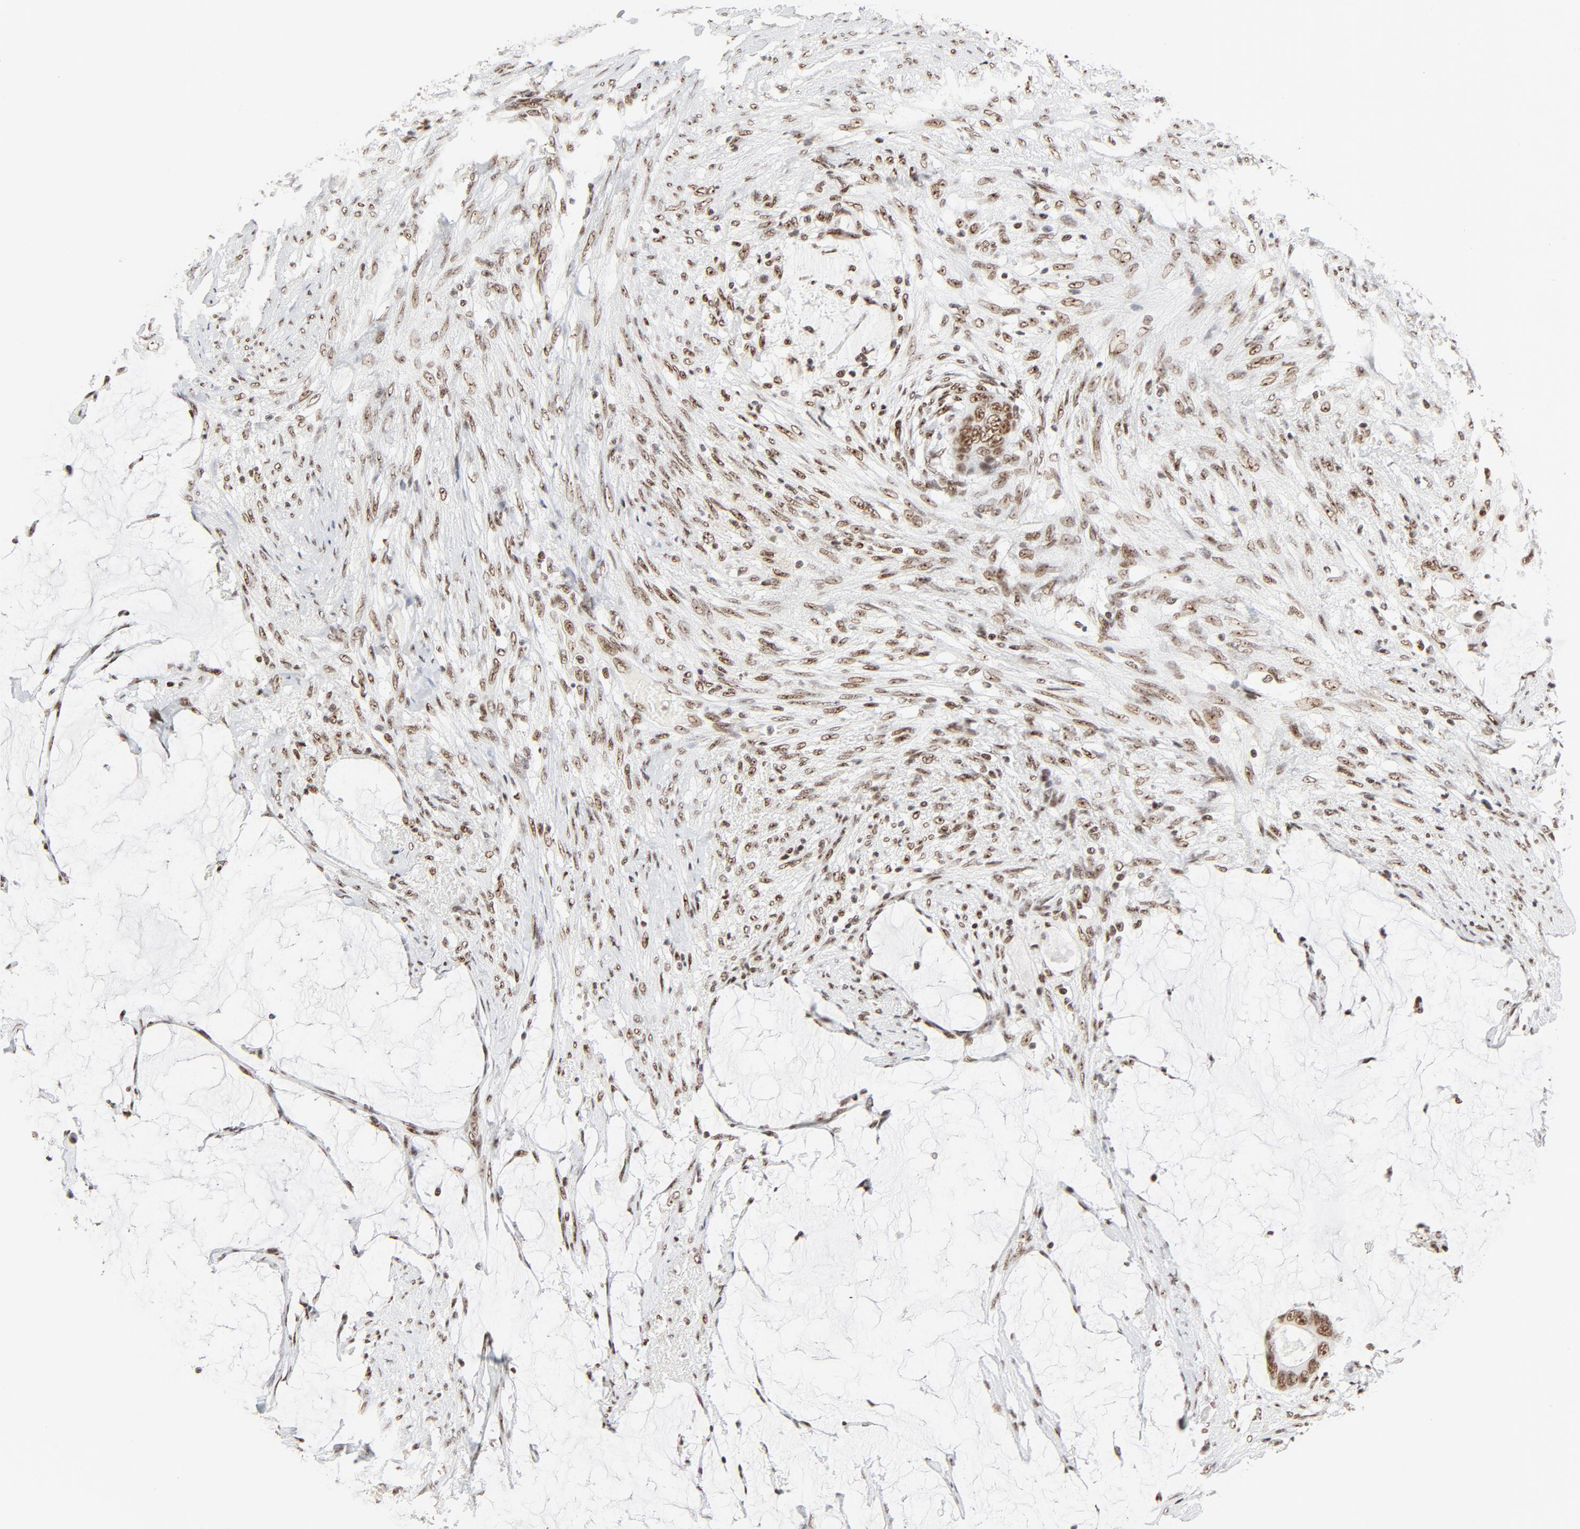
{"staining": {"intensity": "moderate", "quantity": ">75%", "location": "nuclear"}, "tissue": "colorectal cancer", "cell_type": "Tumor cells", "image_type": "cancer", "snomed": [{"axis": "morphology", "description": "Normal tissue, NOS"}, {"axis": "morphology", "description": "Adenocarcinoma, NOS"}, {"axis": "topography", "description": "Rectum"}, {"axis": "topography", "description": "Peripheral nerve tissue"}], "caption": "A histopathology image of human colorectal cancer stained for a protein demonstrates moderate nuclear brown staining in tumor cells.", "gene": "GTF2H1", "patient": {"sex": "female", "age": 77}}